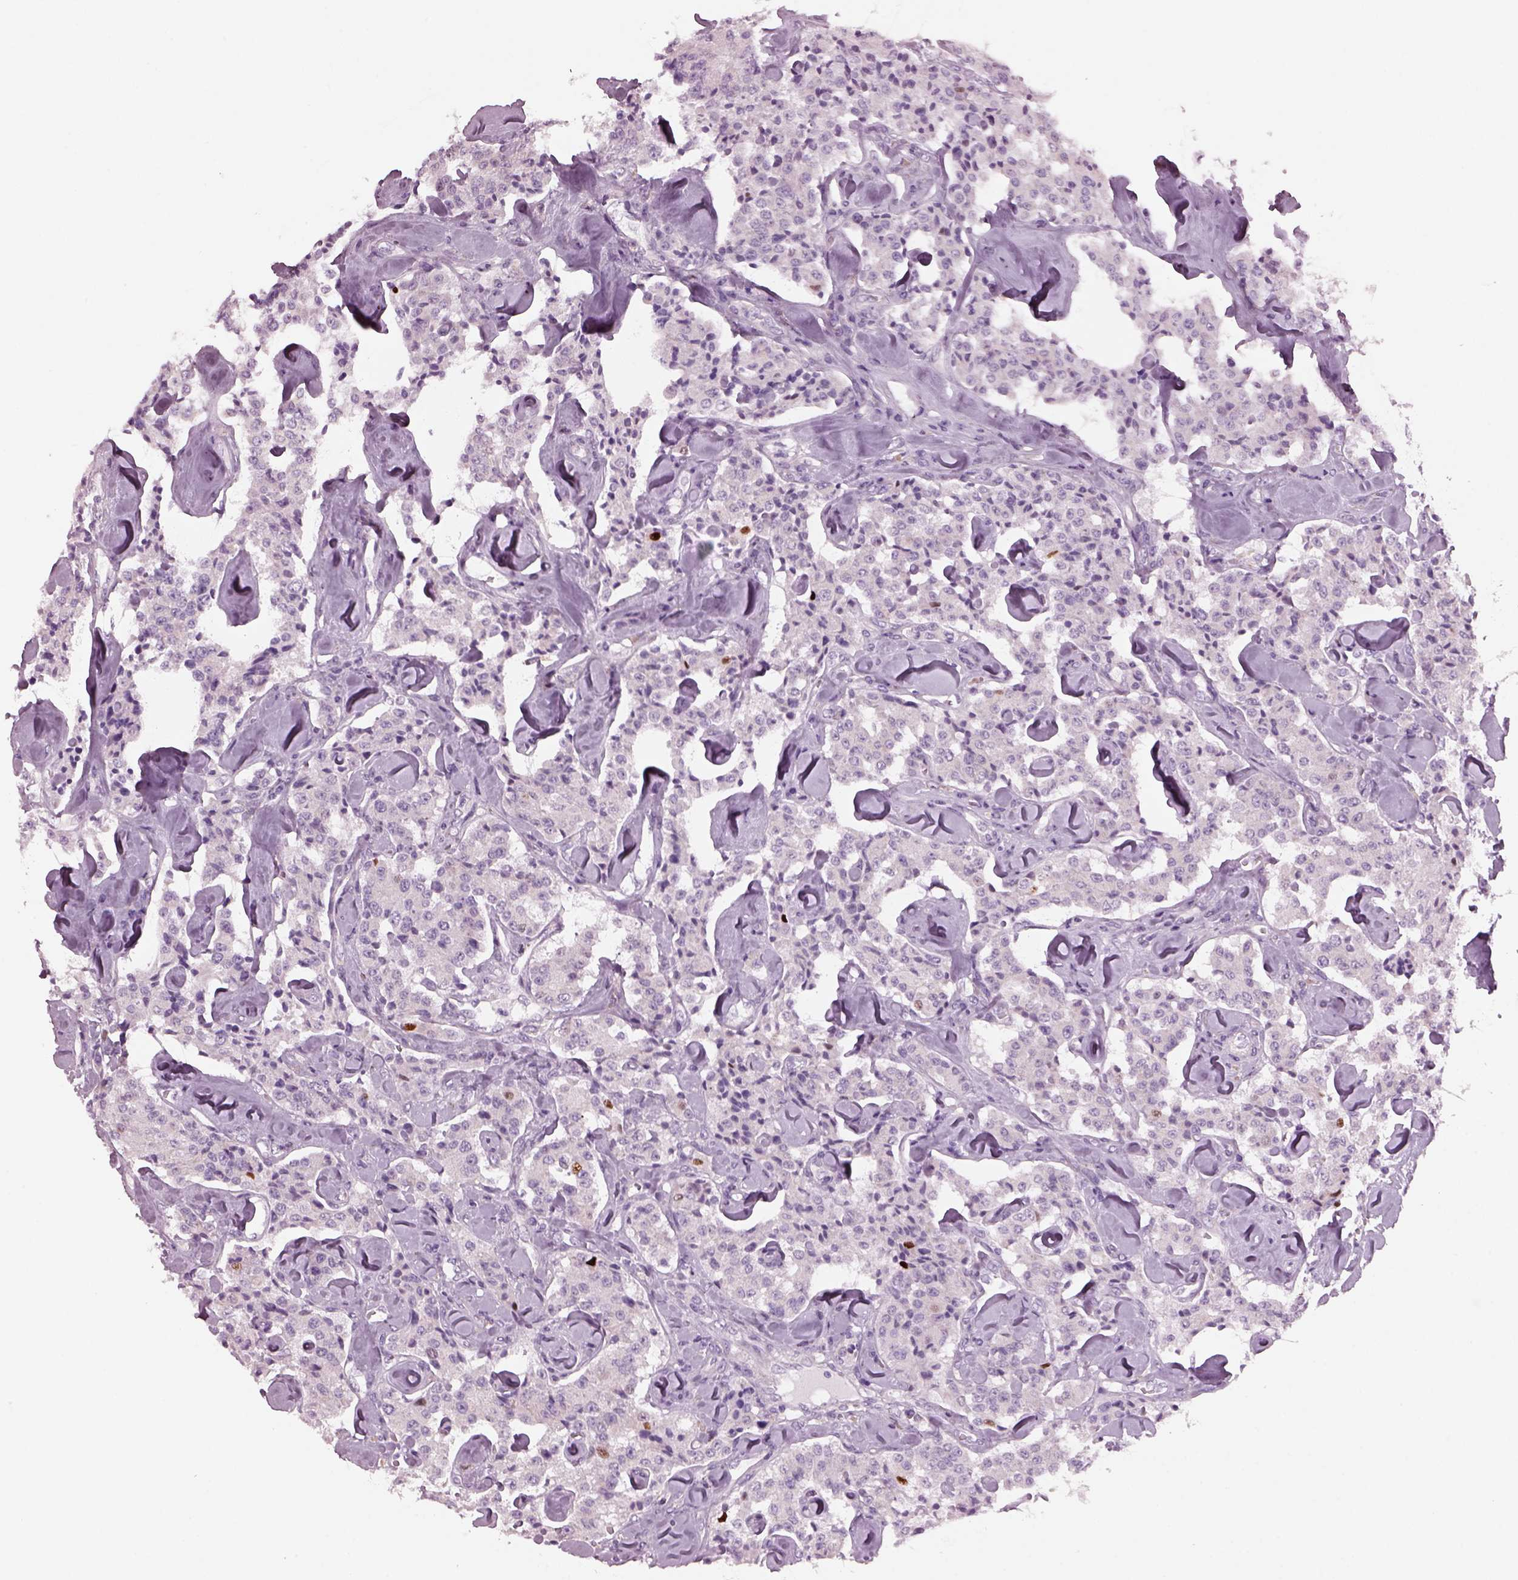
{"staining": {"intensity": "negative", "quantity": "none", "location": "none"}, "tissue": "carcinoid", "cell_type": "Tumor cells", "image_type": "cancer", "snomed": [{"axis": "morphology", "description": "Carcinoid, malignant, NOS"}, {"axis": "topography", "description": "Pancreas"}], "caption": "Protein analysis of malignant carcinoid shows no significant expression in tumor cells.", "gene": "PRR9", "patient": {"sex": "male", "age": 41}}